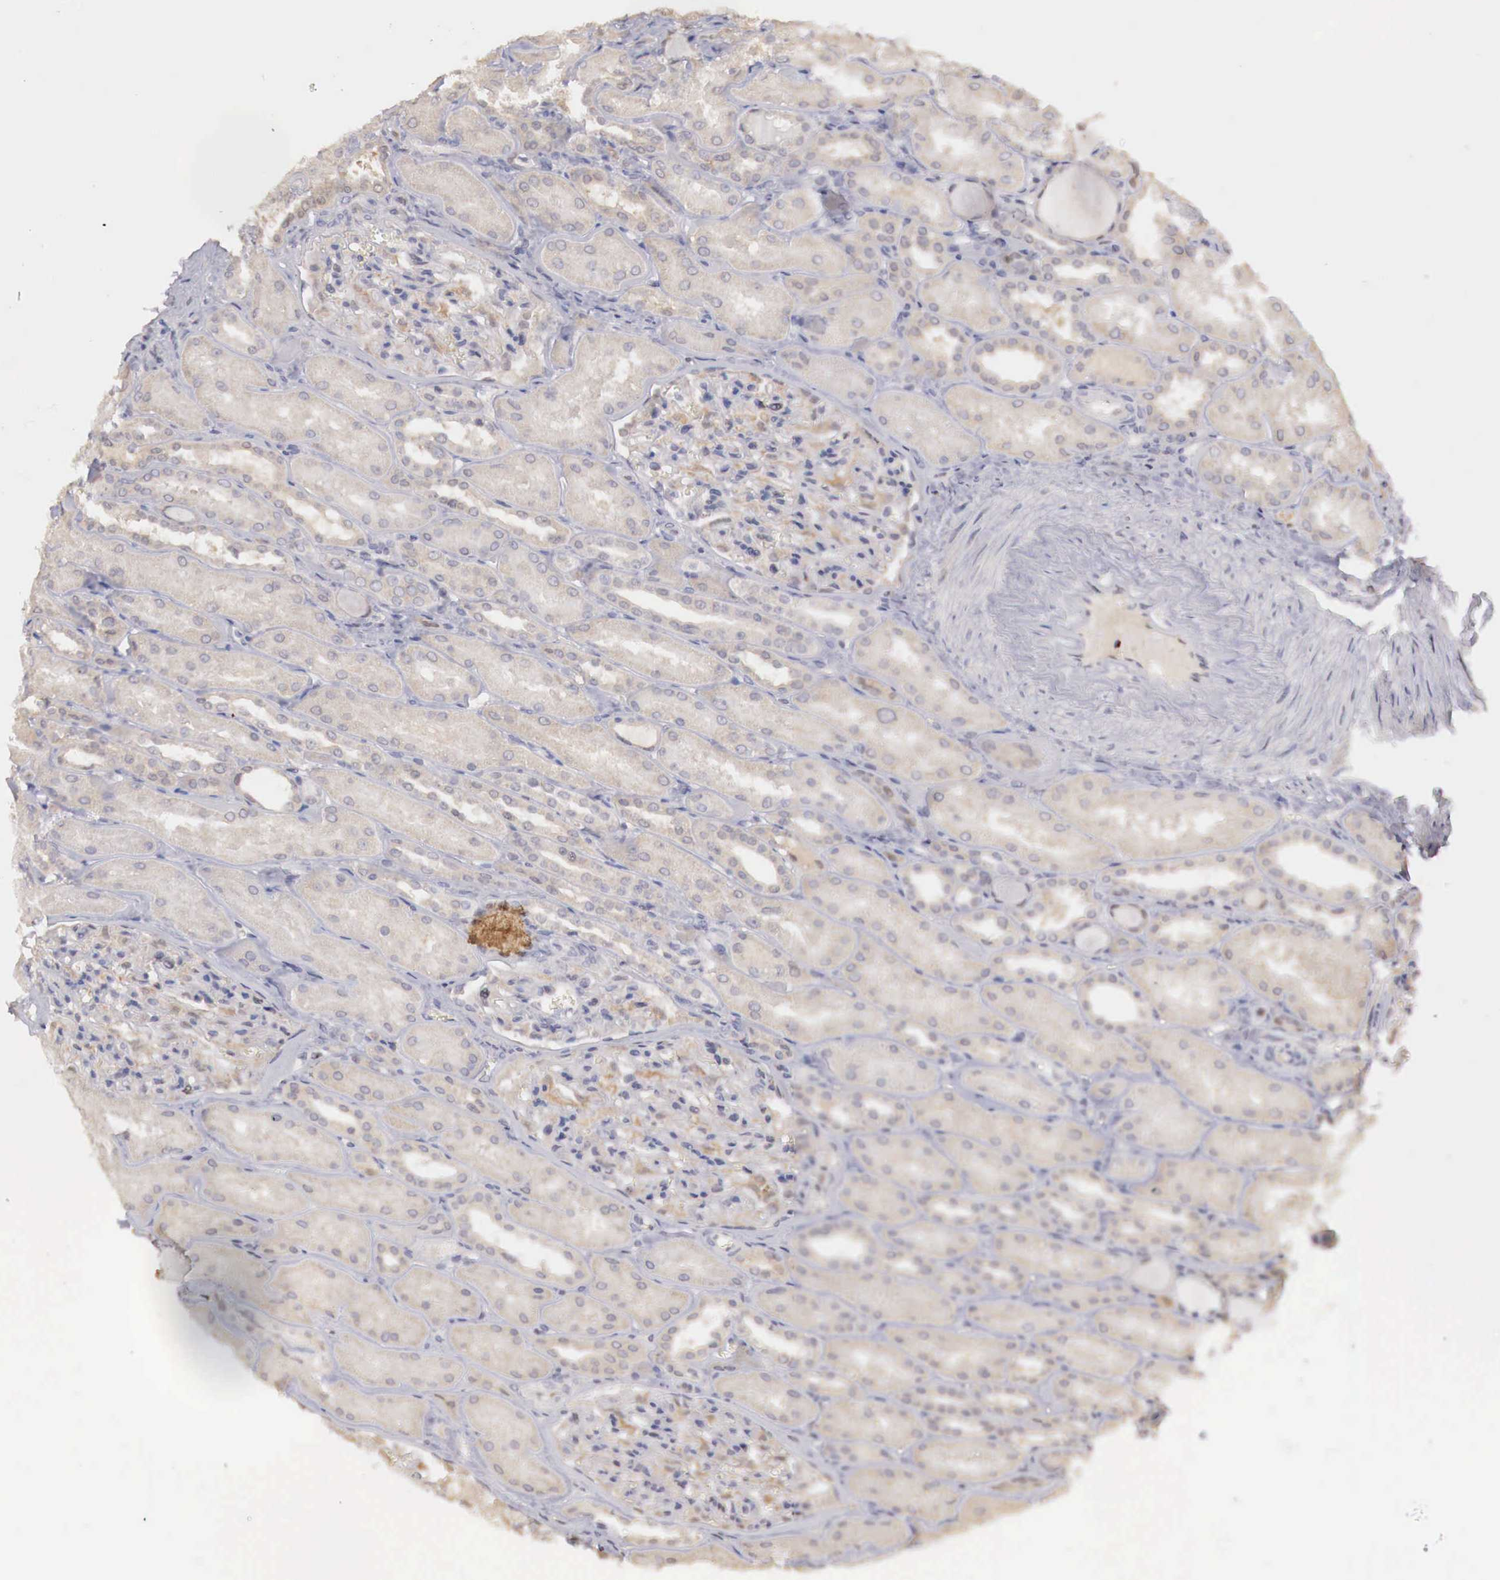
{"staining": {"intensity": "weak", "quantity": "25%-75%", "location": "cytoplasmic/membranous"}, "tissue": "kidney", "cell_type": "Cells in glomeruli", "image_type": "normal", "snomed": [{"axis": "morphology", "description": "Normal tissue, NOS"}, {"axis": "topography", "description": "Kidney"}], "caption": "Kidney stained with DAB immunohistochemistry (IHC) shows low levels of weak cytoplasmic/membranous positivity in about 25%-75% of cells in glomeruli. (Stains: DAB (3,3'-diaminobenzidine) in brown, nuclei in blue, Microscopy: brightfield microscopy at high magnification).", "gene": "TBC1D9", "patient": {"sex": "male", "age": 61}}